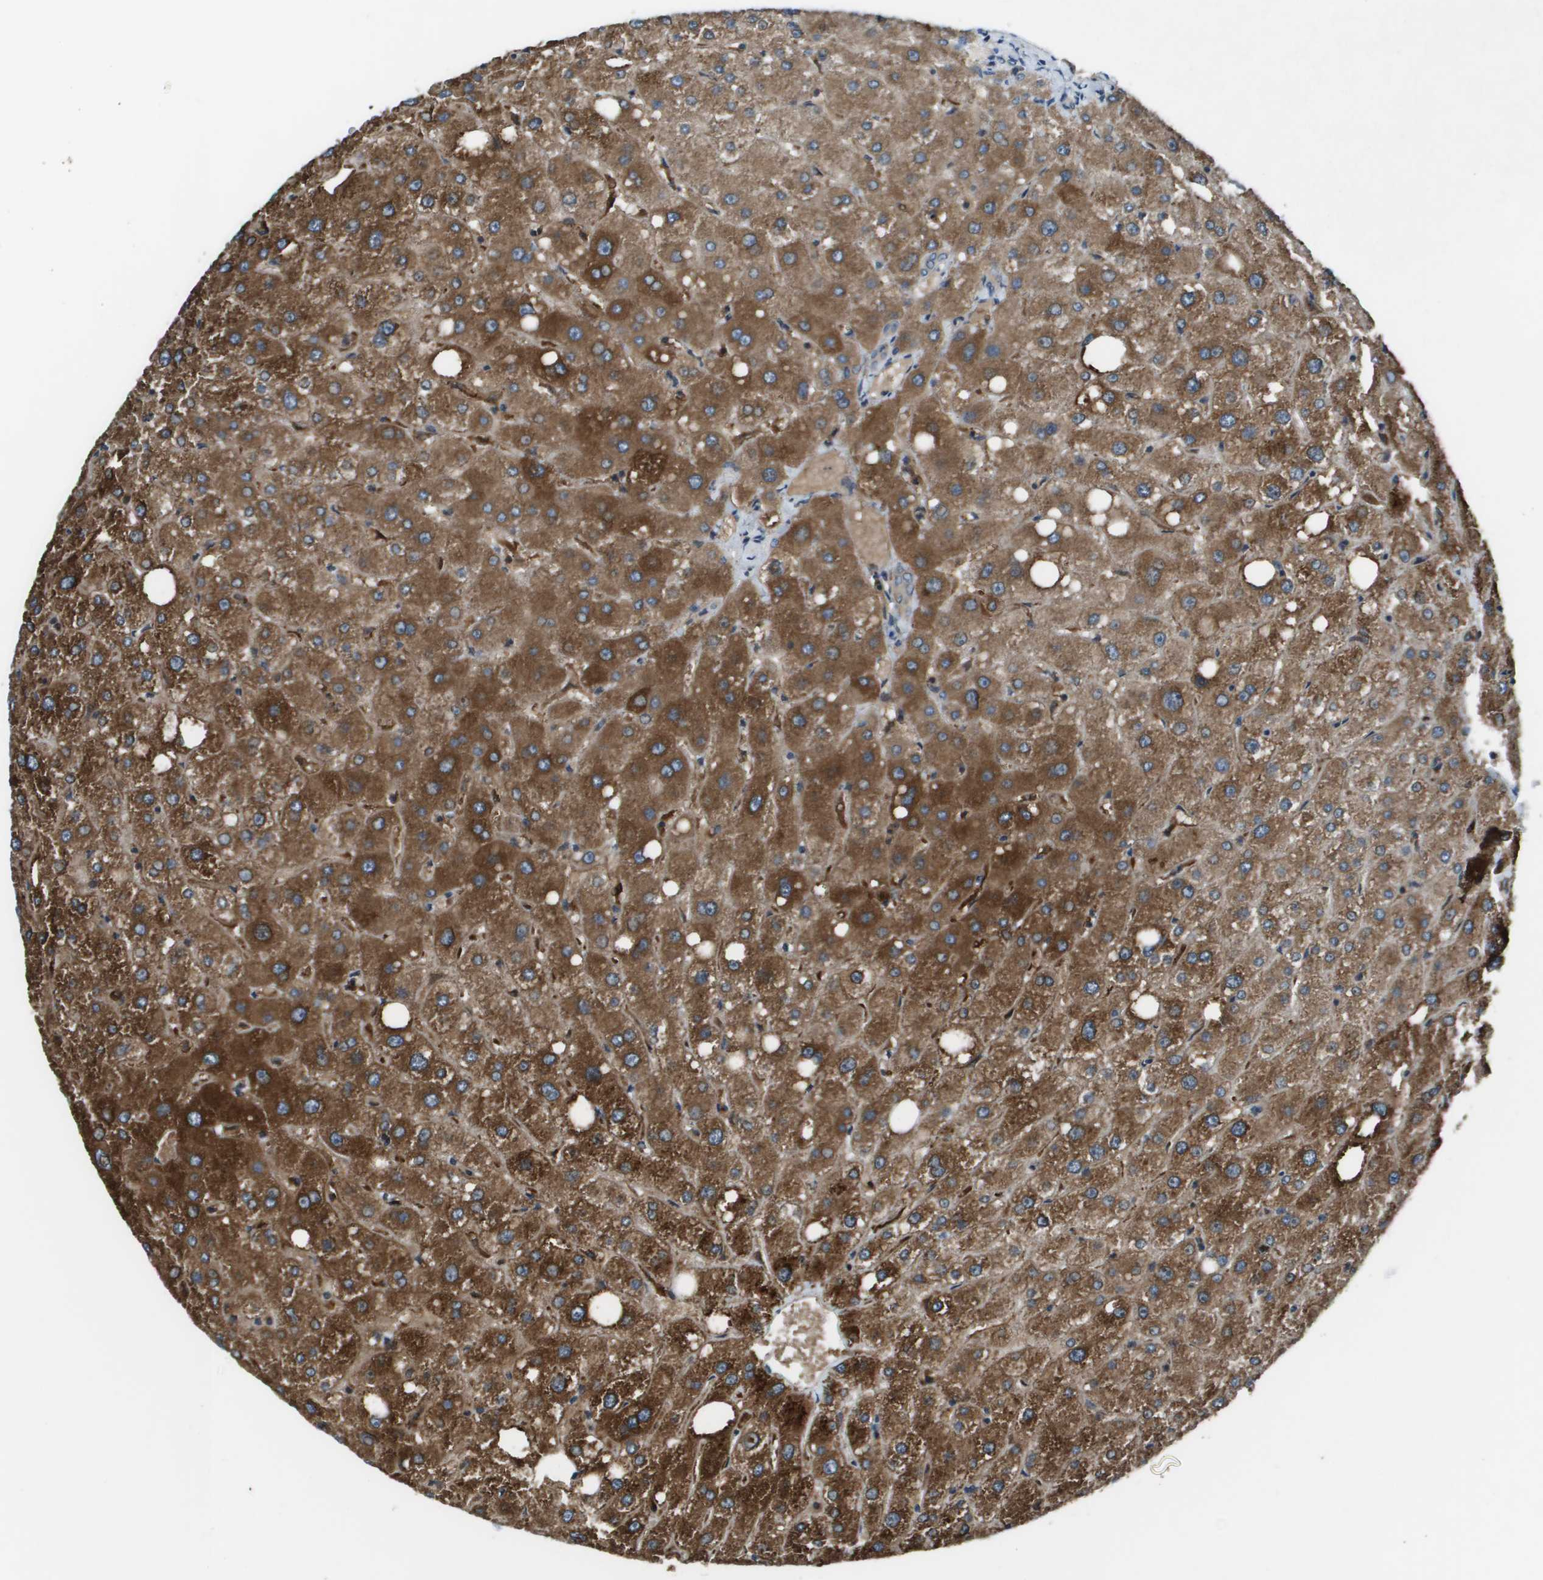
{"staining": {"intensity": "weak", "quantity": ">75%", "location": "cytoplasmic/membranous"}, "tissue": "liver", "cell_type": "Cholangiocytes", "image_type": "normal", "snomed": [{"axis": "morphology", "description": "Normal tissue, NOS"}, {"axis": "topography", "description": "Liver"}], "caption": "This image reveals immunohistochemistry staining of benign liver, with low weak cytoplasmic/membranous positivity in about >75% of cholangiocytes.", "gene": "EIF3B", "patient": {"sex": "male", "age": 73}}